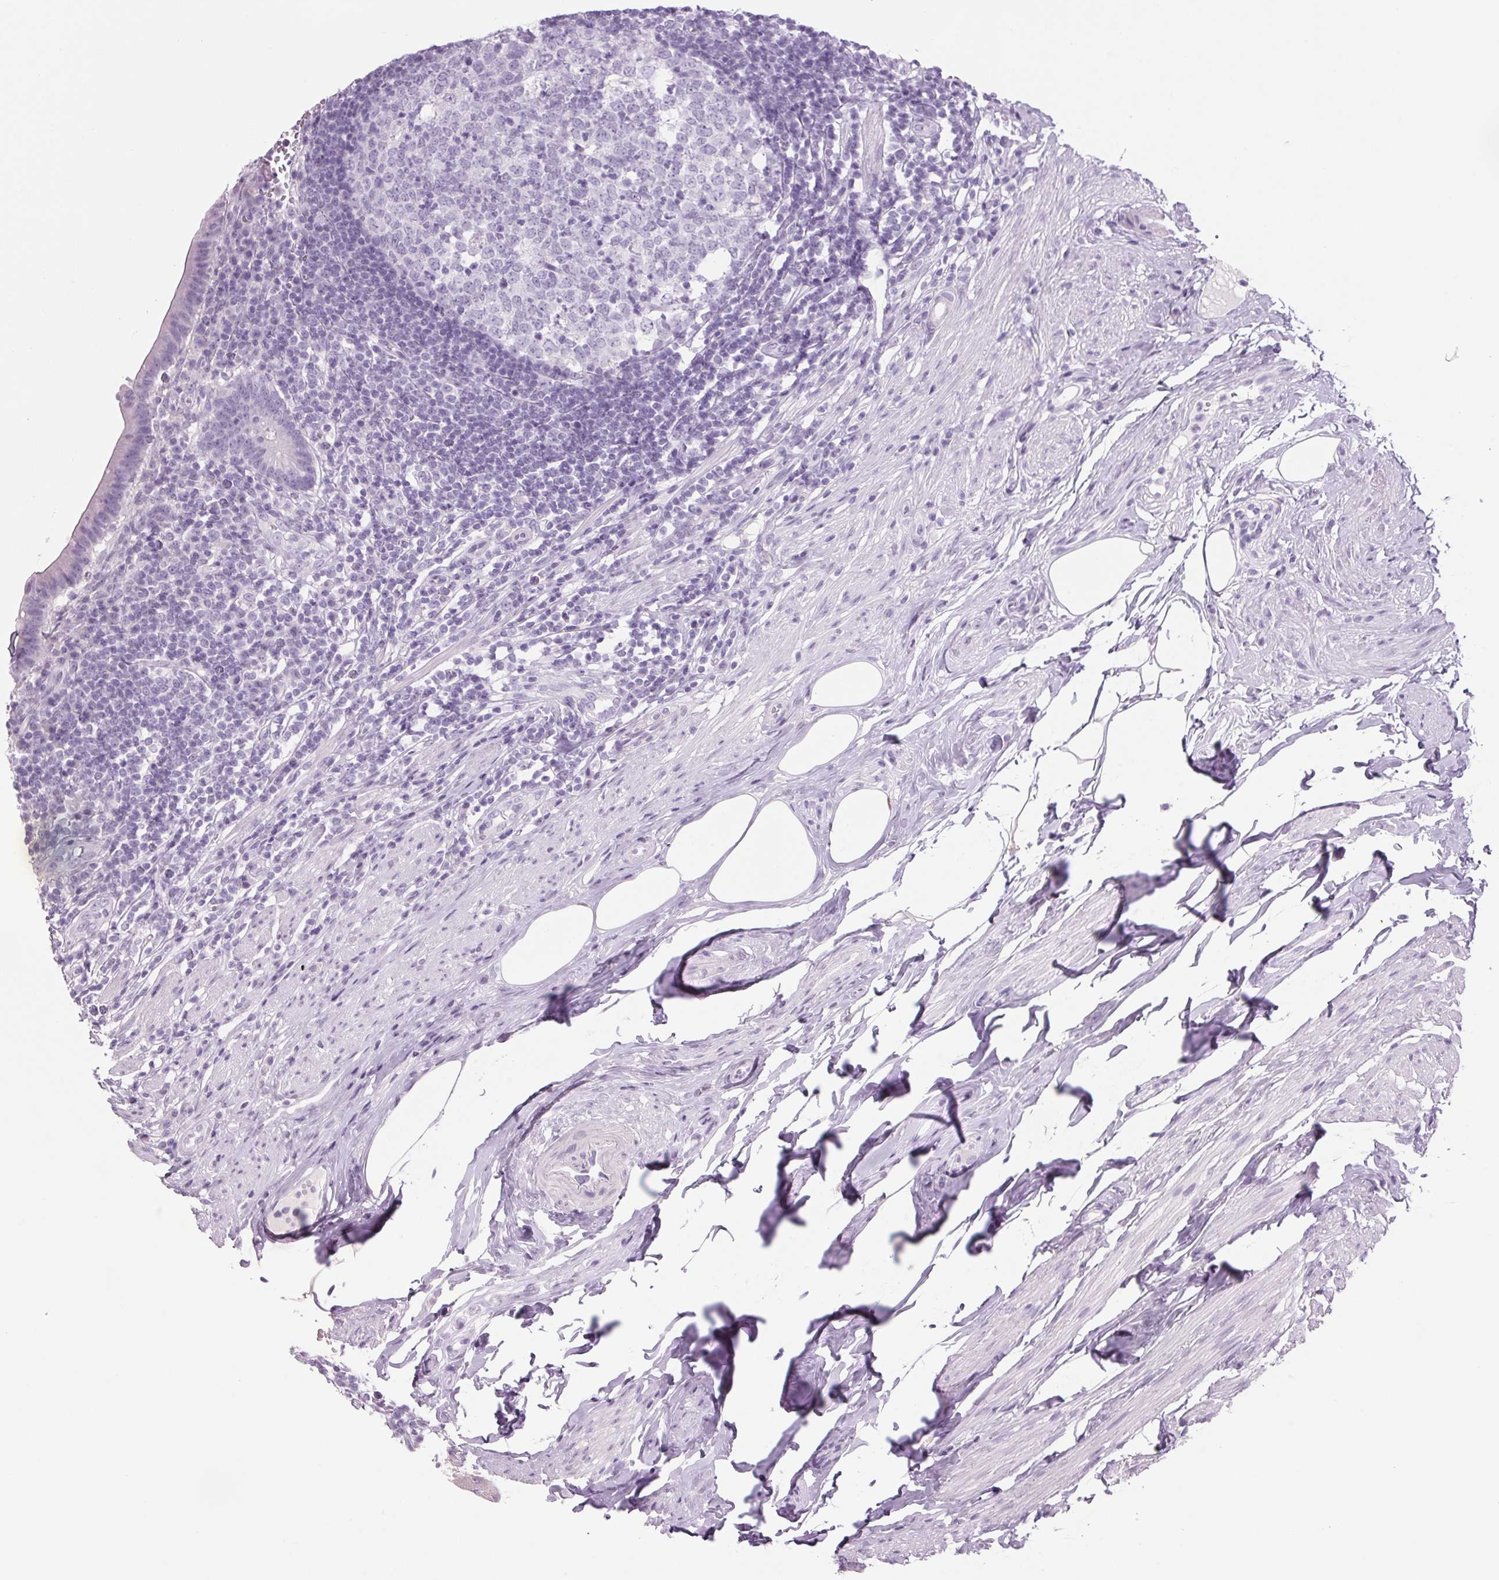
{"staining": {"intensity": "negative", "quantity": "none", "location": "none"}, "tissue": "appendix", "cell_type": "Glandular cells", "image_type": "normal", "snomed": [{"axis": "morphology", "description": "Normal tissue, NOS"}, {"axis": "topography", "description": "Appendix"}], "caption": "DAB immunohistochemical staining of normal human appendix demonstrates no significant staining in glandular cells. (Stains: DAB (3,3'-diaminobenzidine) IHC with hematoxylin counter stain, Microscopy: brightfield microscopy at high magnification).", "gene": "PPP1R1A", "patient": {"sex": "female", "age": 56}}